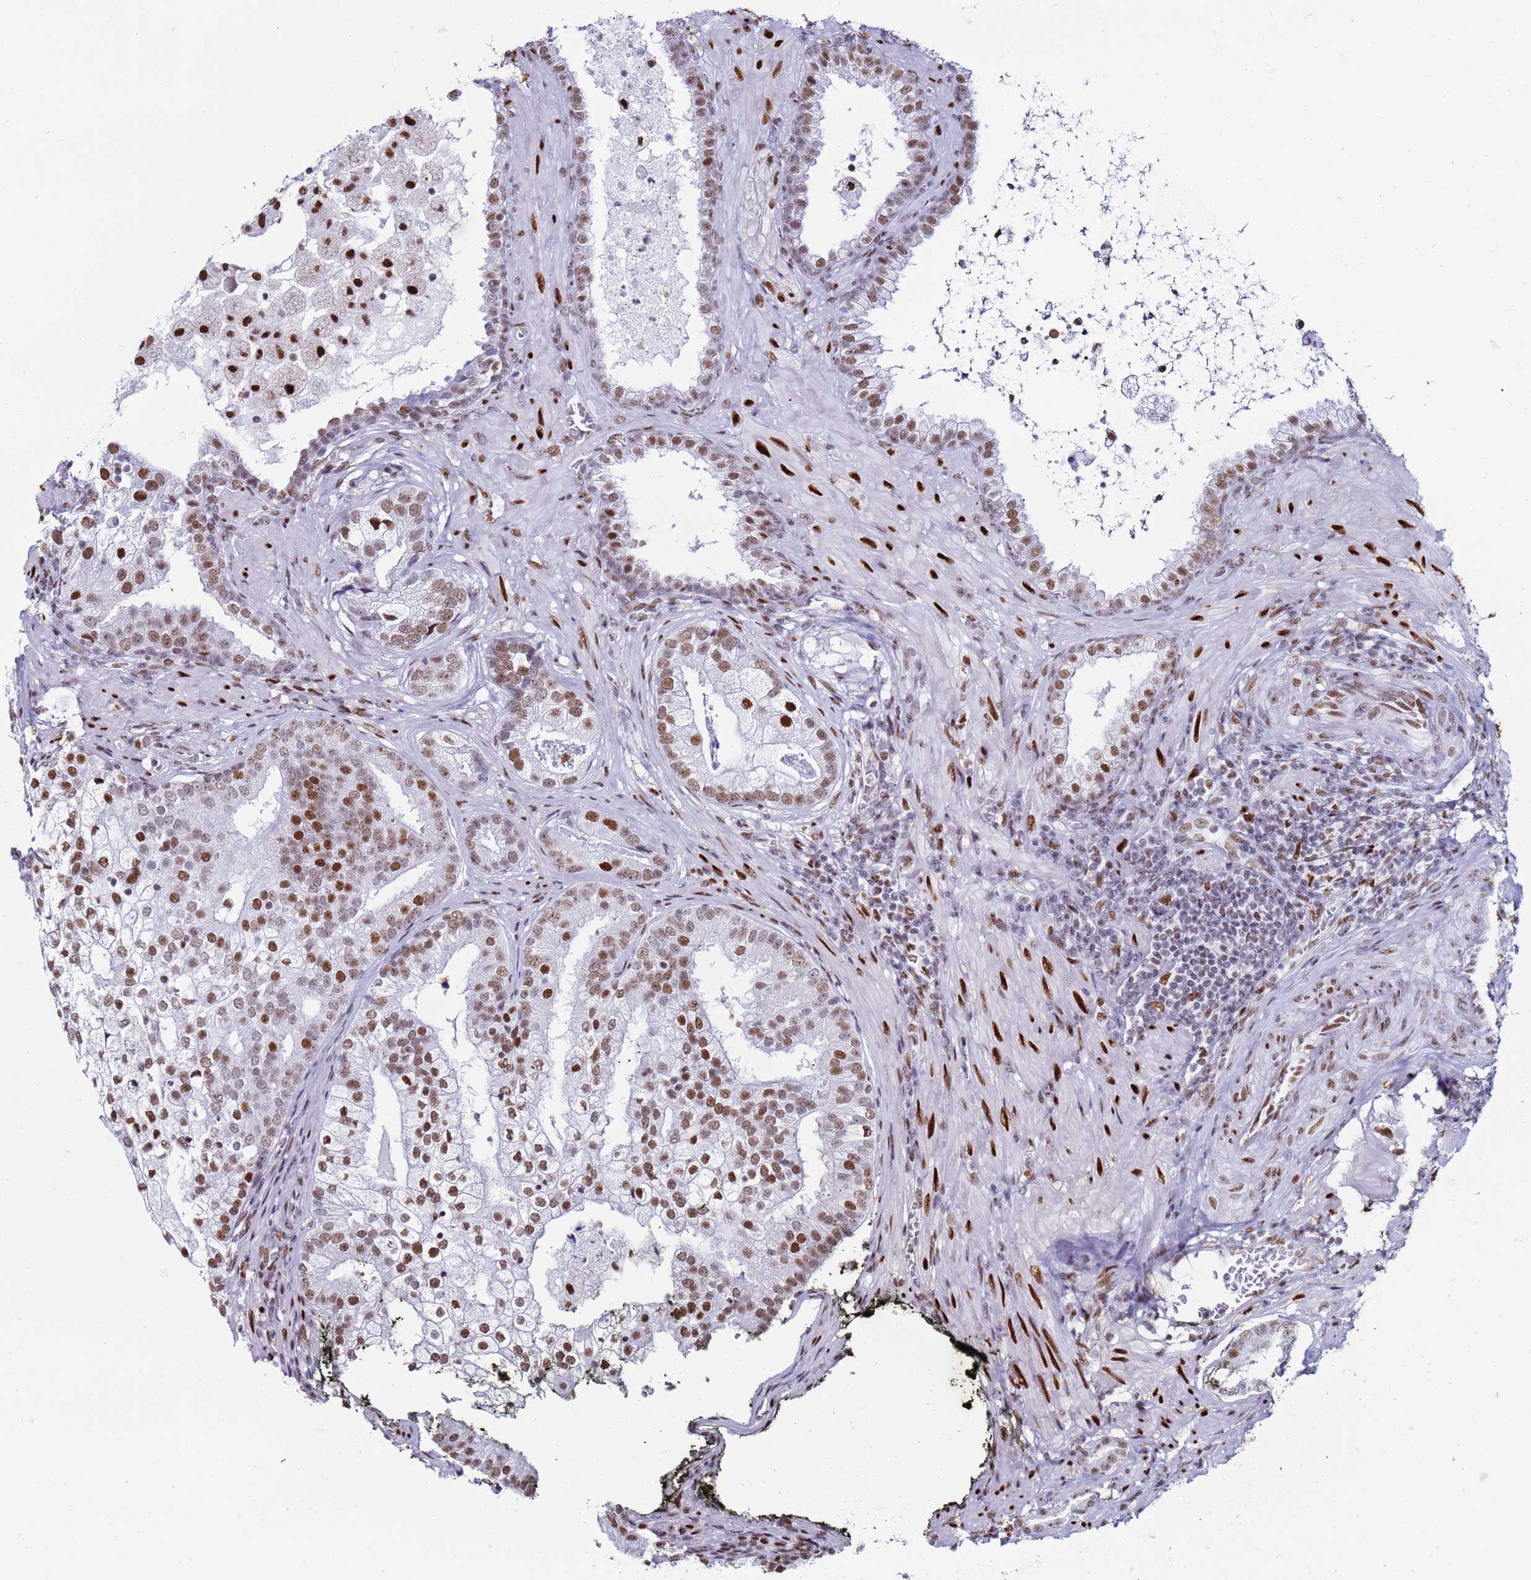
{"staining": {"intensity": "moderate", "quantity": ">75%", "location": "nuclear"}, "tissue": "prostate cancer", "cell_type": "Tumor cells", "image_type": "cancer", "snomed": [{"axis": "morphology", "description": "Adenocarcinoma, High grade"}, {"axis": "topography", "description": "Prostate"}], "caption": "This photomicrograph shows immunohistochemistry (IHC) staining of human adenocarcinoma (high-grade) (prostate), with medium moderate nuclear expression in about >75% of tumor cells.", "gene": "KPNA4", "patient": {"sex": "male", "age": 55}}